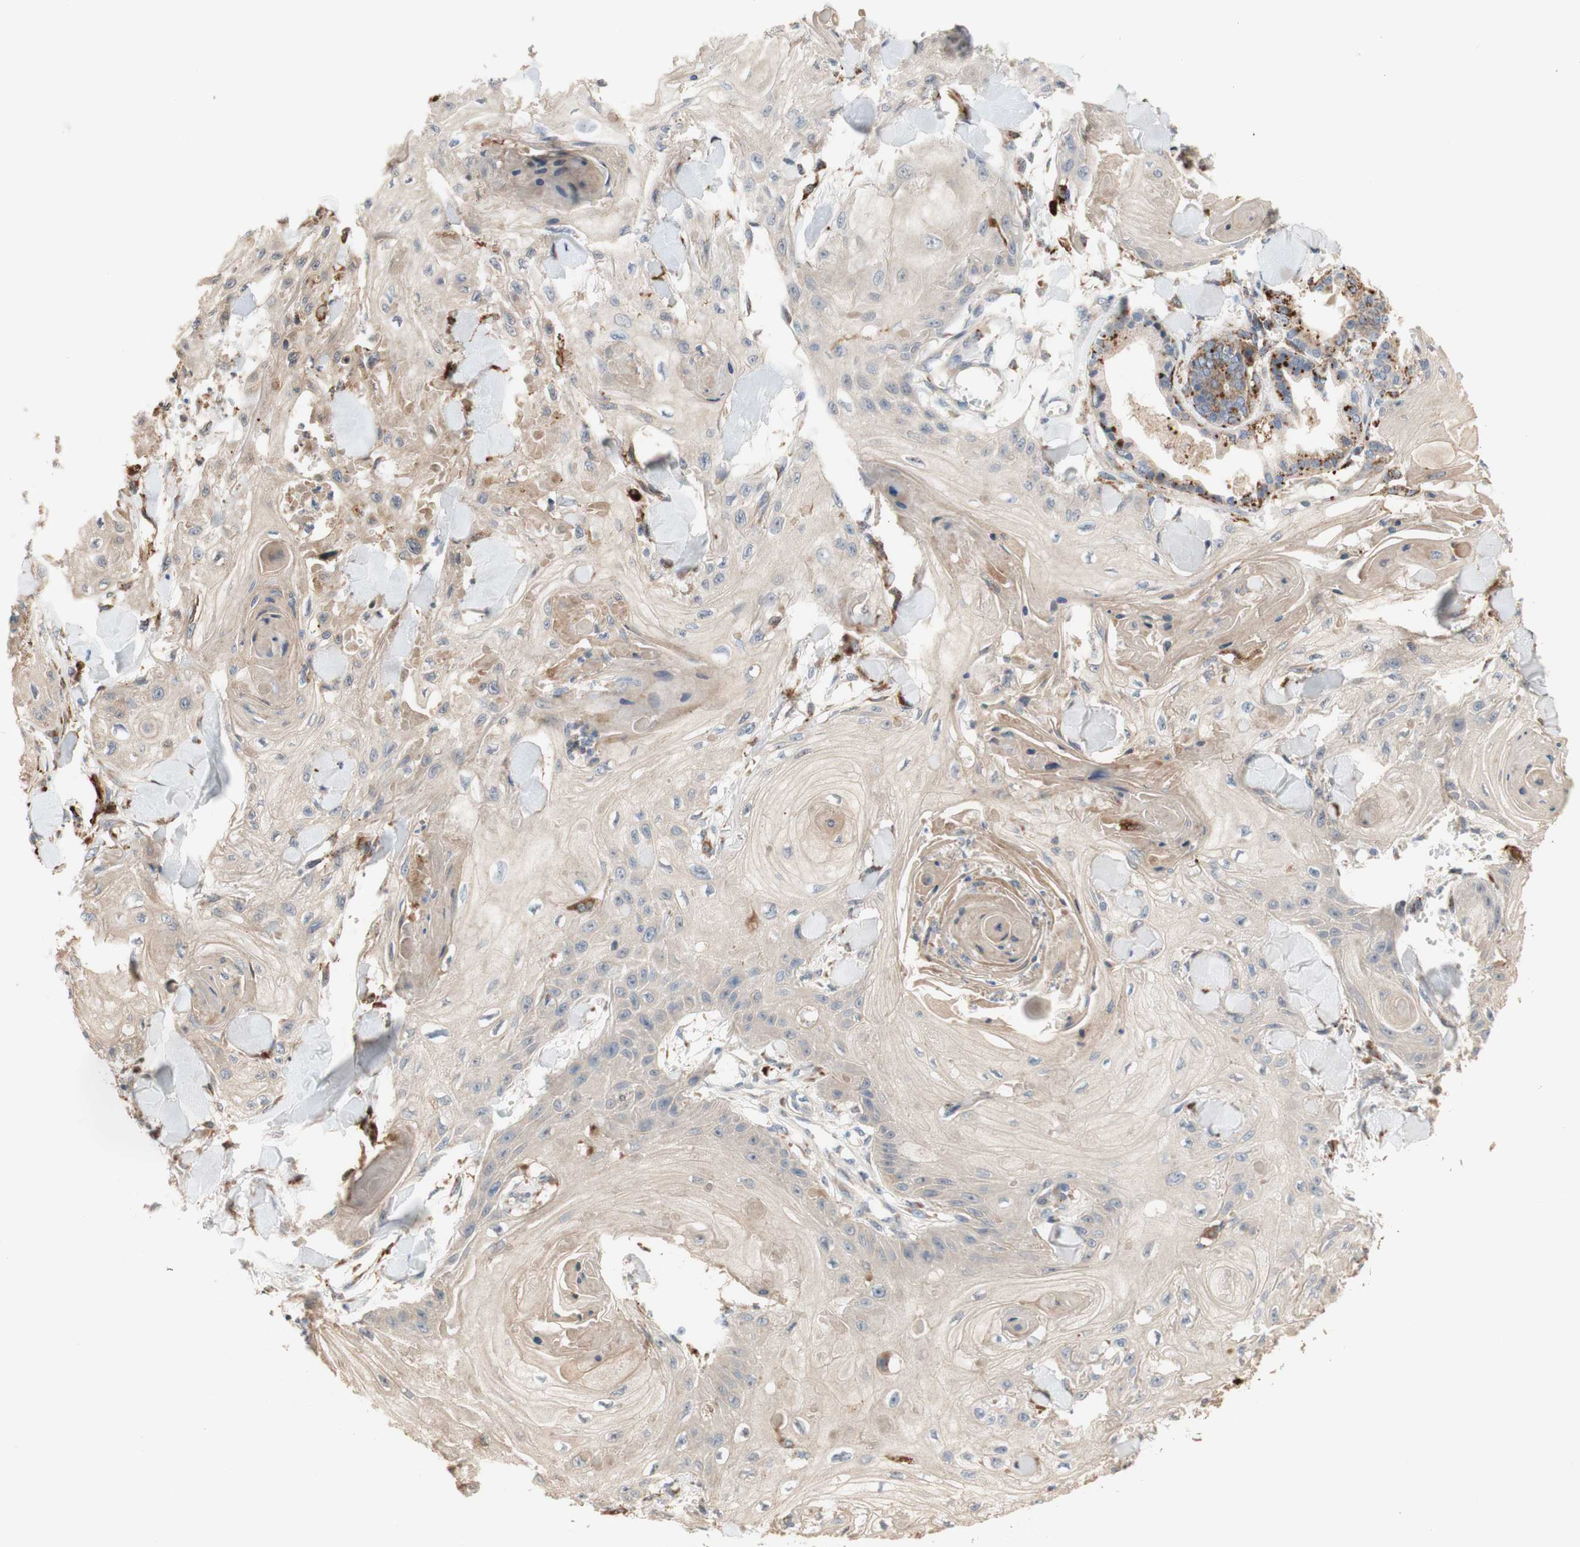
{"staining": {"intensity": "weak", "quantity": ">75%", "location": "cytoplasmic/membranous"}, "tissue": "skin cancer", "cell_type": "Tumor cells", "image_type": "cancer", "snomed": [{"axis": "morphology", "description": "Squamous cell carcinoma, NOS"}, {"axis": "topography", "description": "Skin"}], "caption": "About >75% of tumor cells in skin squamous cell carcinoma exhibit weak cytoplasmic/membranous protein expression as visualized by brown immunohistochemical staining.", "gene": "PTPN21", "patient": {"sex": "male", "age": 74}}